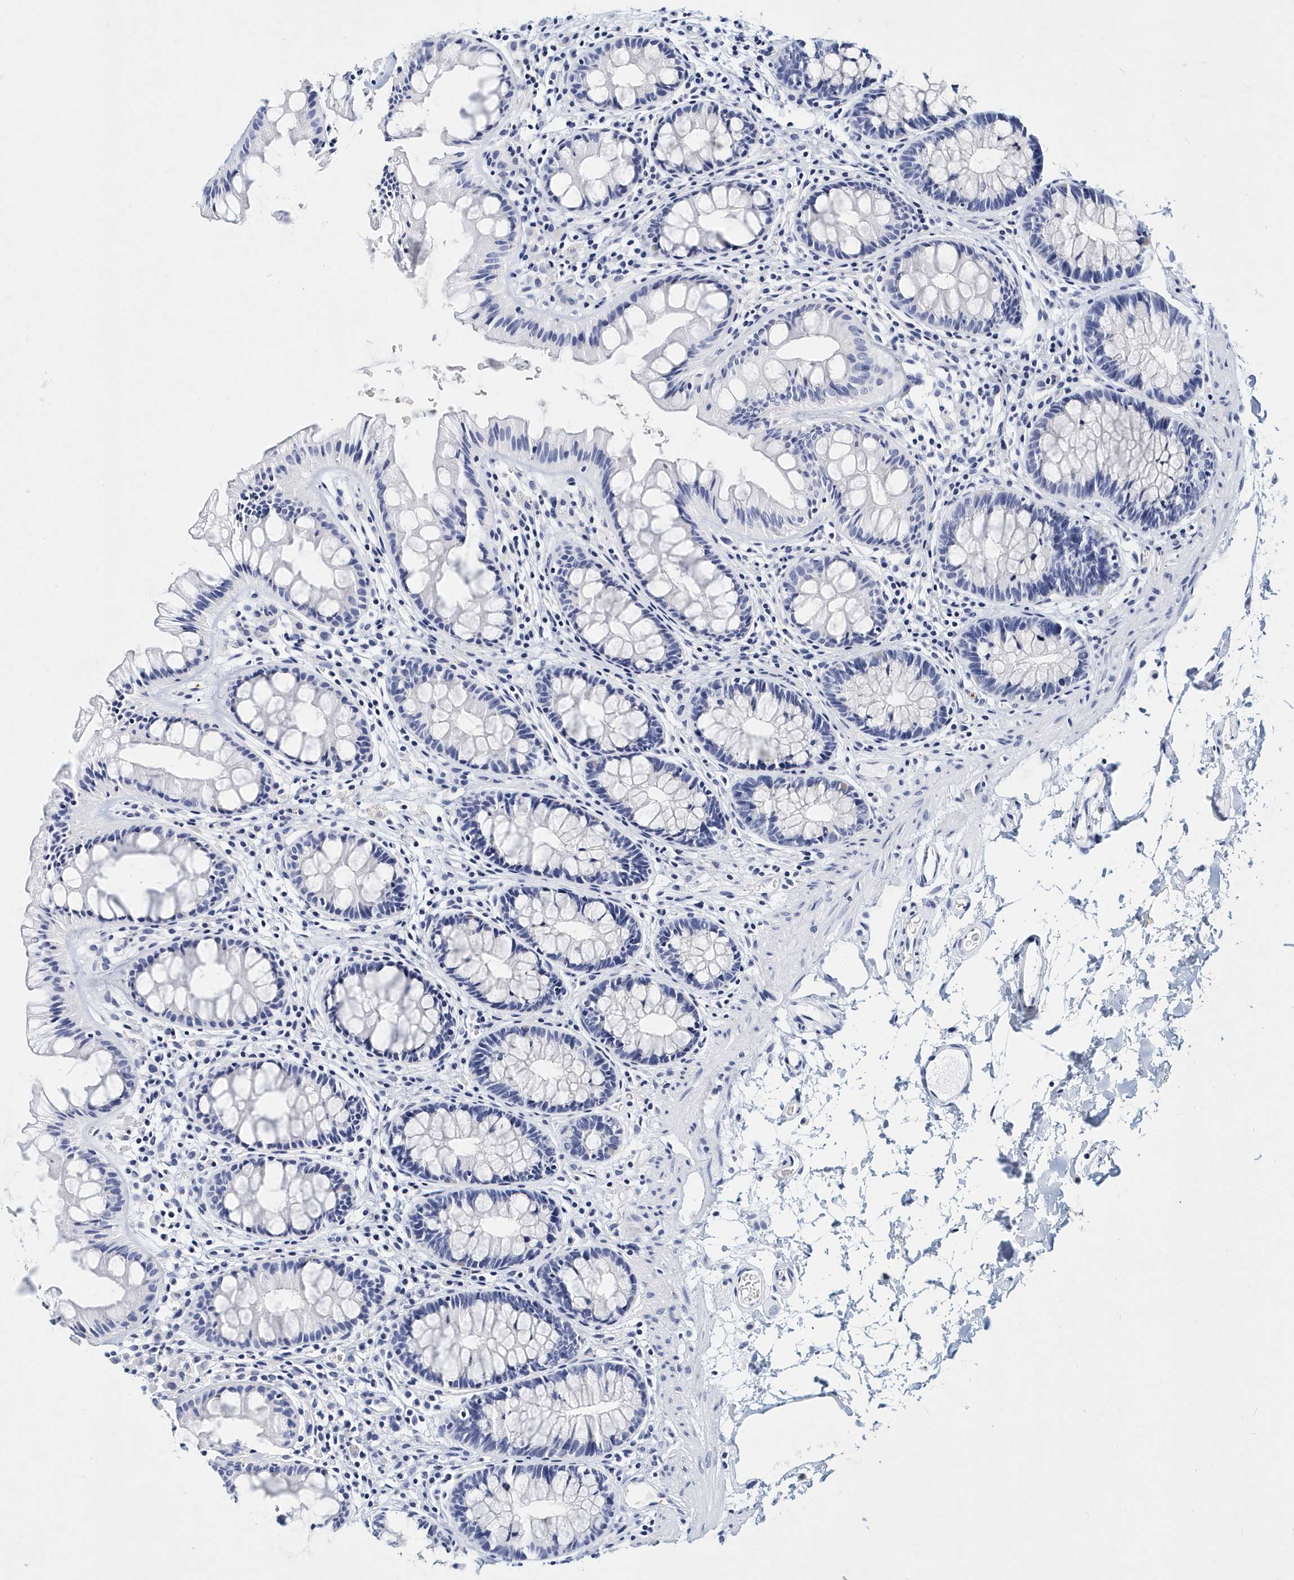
{"staining": {"intensity": "negative", "quantity": "none", "location": "none"}, "tissue": "colon", "cell_type": "Endothelial cells", "image_type": "normal", "snomed": [{"axis": "morphology", "description": "Normal tissue, NOS"}, {"axis": "topography", "description": "Colon"}], "caption": "High power microscopy image of an immunohistochemistry (IHC) photomicrograph of unremarkable colon, revealing no significant expression in endothelial cells. (DAB IHC, high magnification).", "gene": "ITGA2B", "patient": {"sex": "female", "age": 62}}